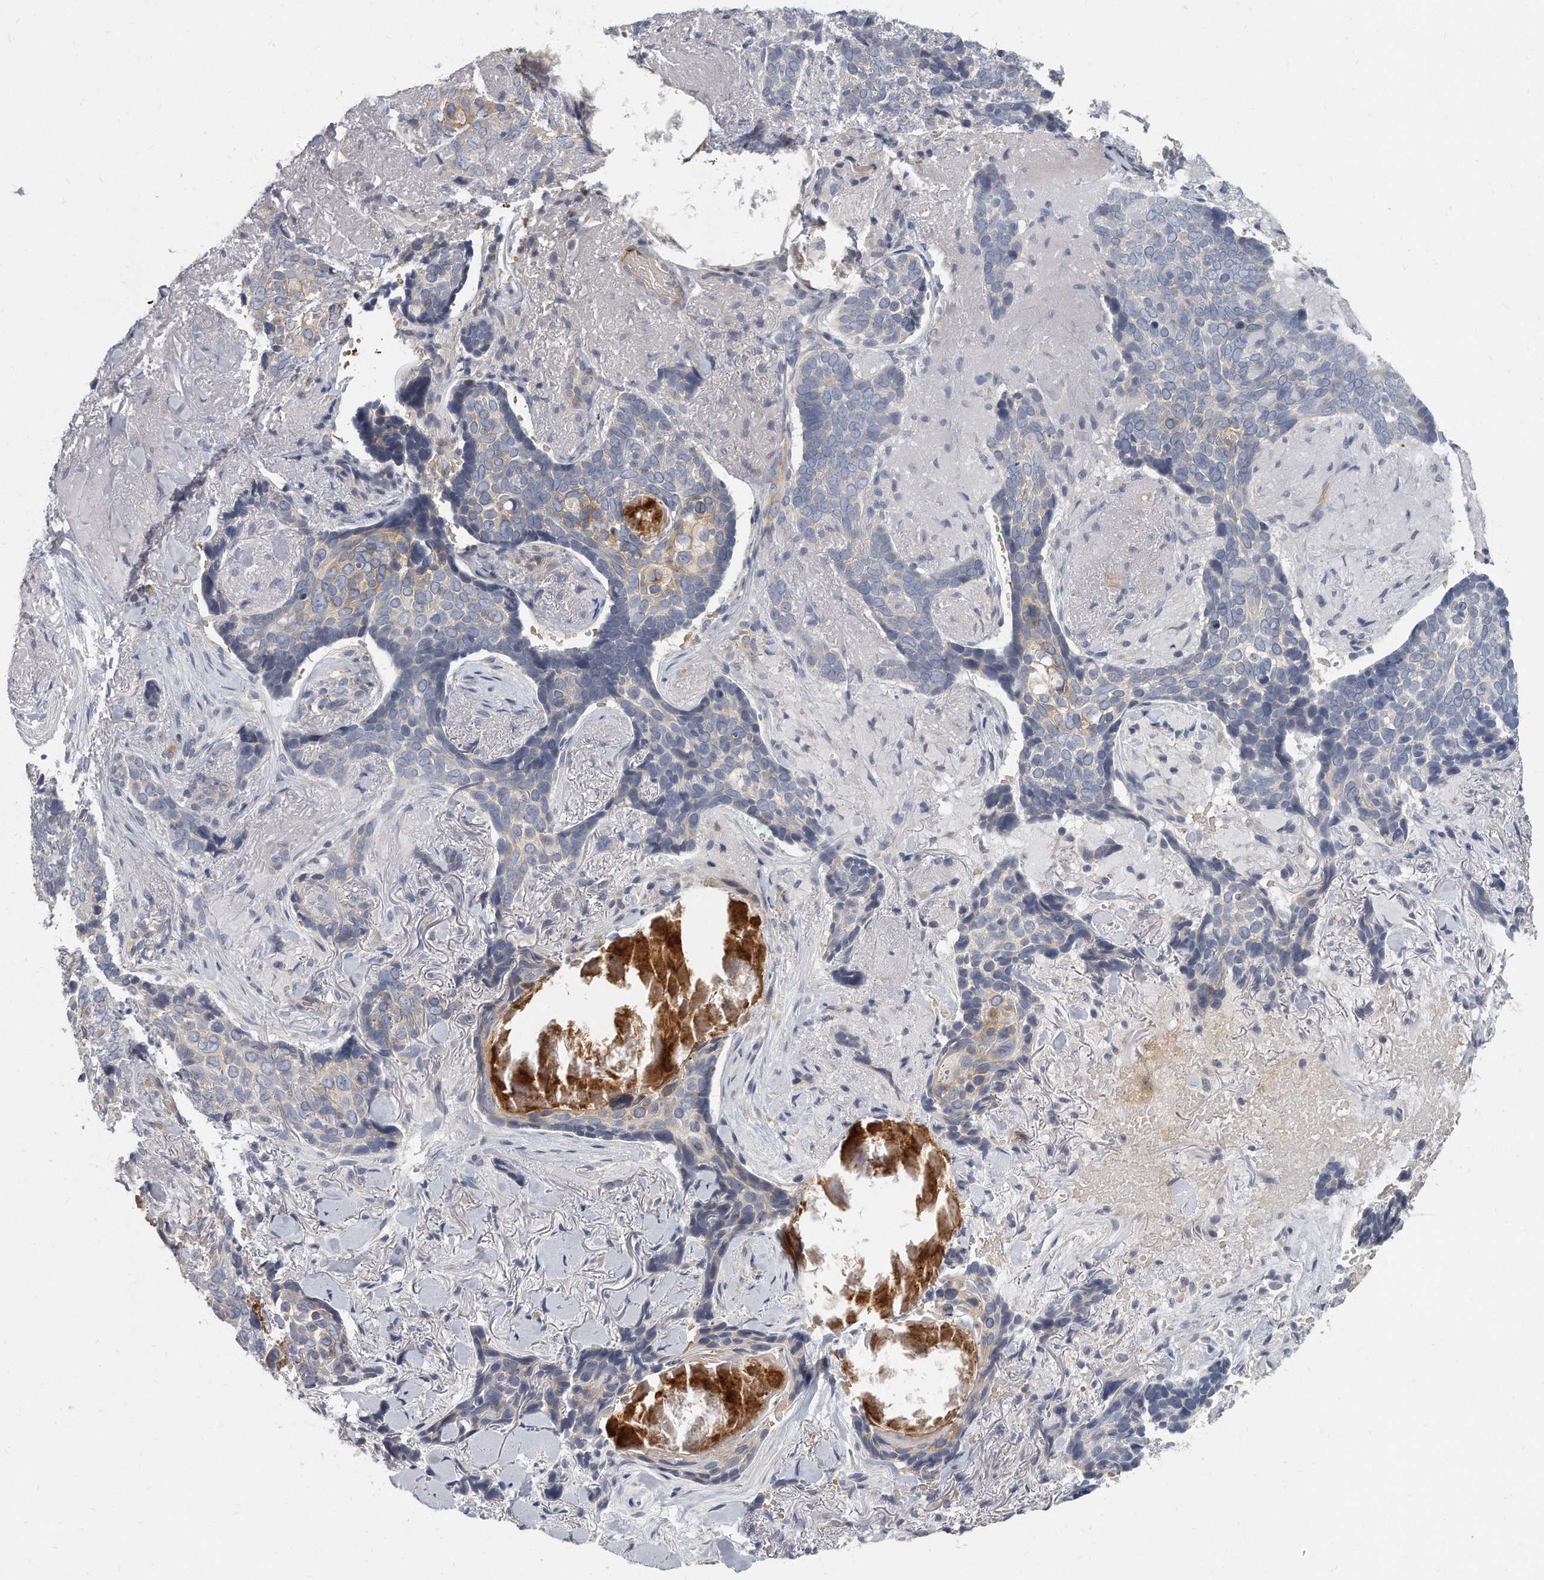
{"staining": {"intensity": "weak", "quantity": "<25%", "location": "cytoplasmic/membranous"}, "tissue": "skin cancer", "cell_type": "Tumor cells", "image_type": "cancer", "snomed": [{"axis": "morphology", "description": "Basal cell carcinoma"}, {"axis": "topography", "description": "Skin"}], "caption": "High magnification brightfield microscopy of basal cell carcinoma (skin) stained with DAB (3,3'-diaminobenzidine) (brown) and counterstained with hematoxylin (blue): tumor cells show no significant positivity. Nuclei are stained in blue.", "gene": "PLEKHA6", "patient": {"sex": "female", "age": 82}}